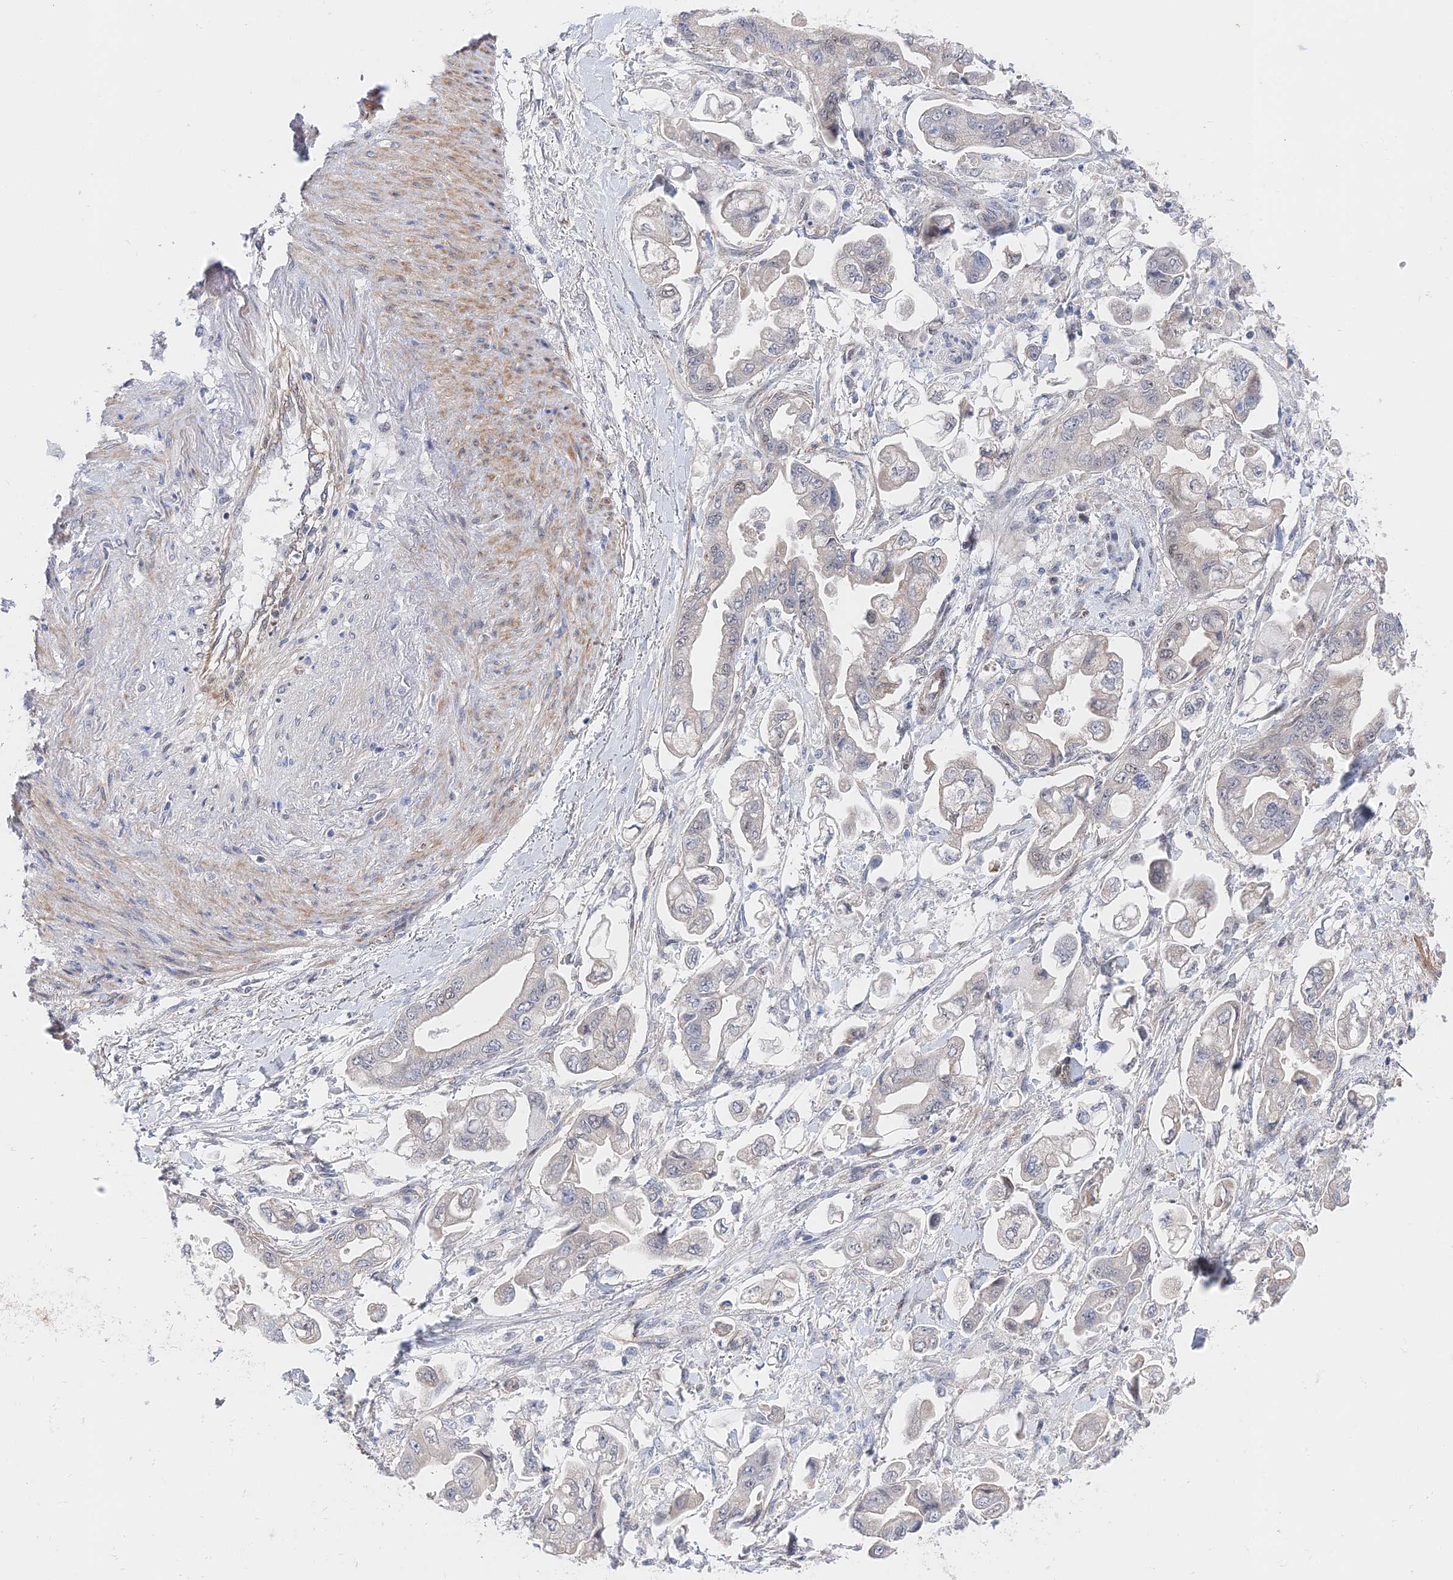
{"staining": {"intensity": "negative", "quantity": "none", "location": "none"}, "tissue": "stomach cancer", "cell_type": "Tumor cells", "image_type": "cancer", "snomed": [{"axis": "morphology", "description": "Adenocarcinoma, NOS"}, {"axis": "topography", "description": "Stomach"}], "caption": "High magnification brightfield microscopy of stomach cancer (adenocarcinoma) stained with DAB (brown) and counterstained with hematoxylin (blue): tumor cells show no significant expression. Nuclei are stained in blue.", "gene": "CFAP92", "patient": {"sex": "male", "age": 62}}